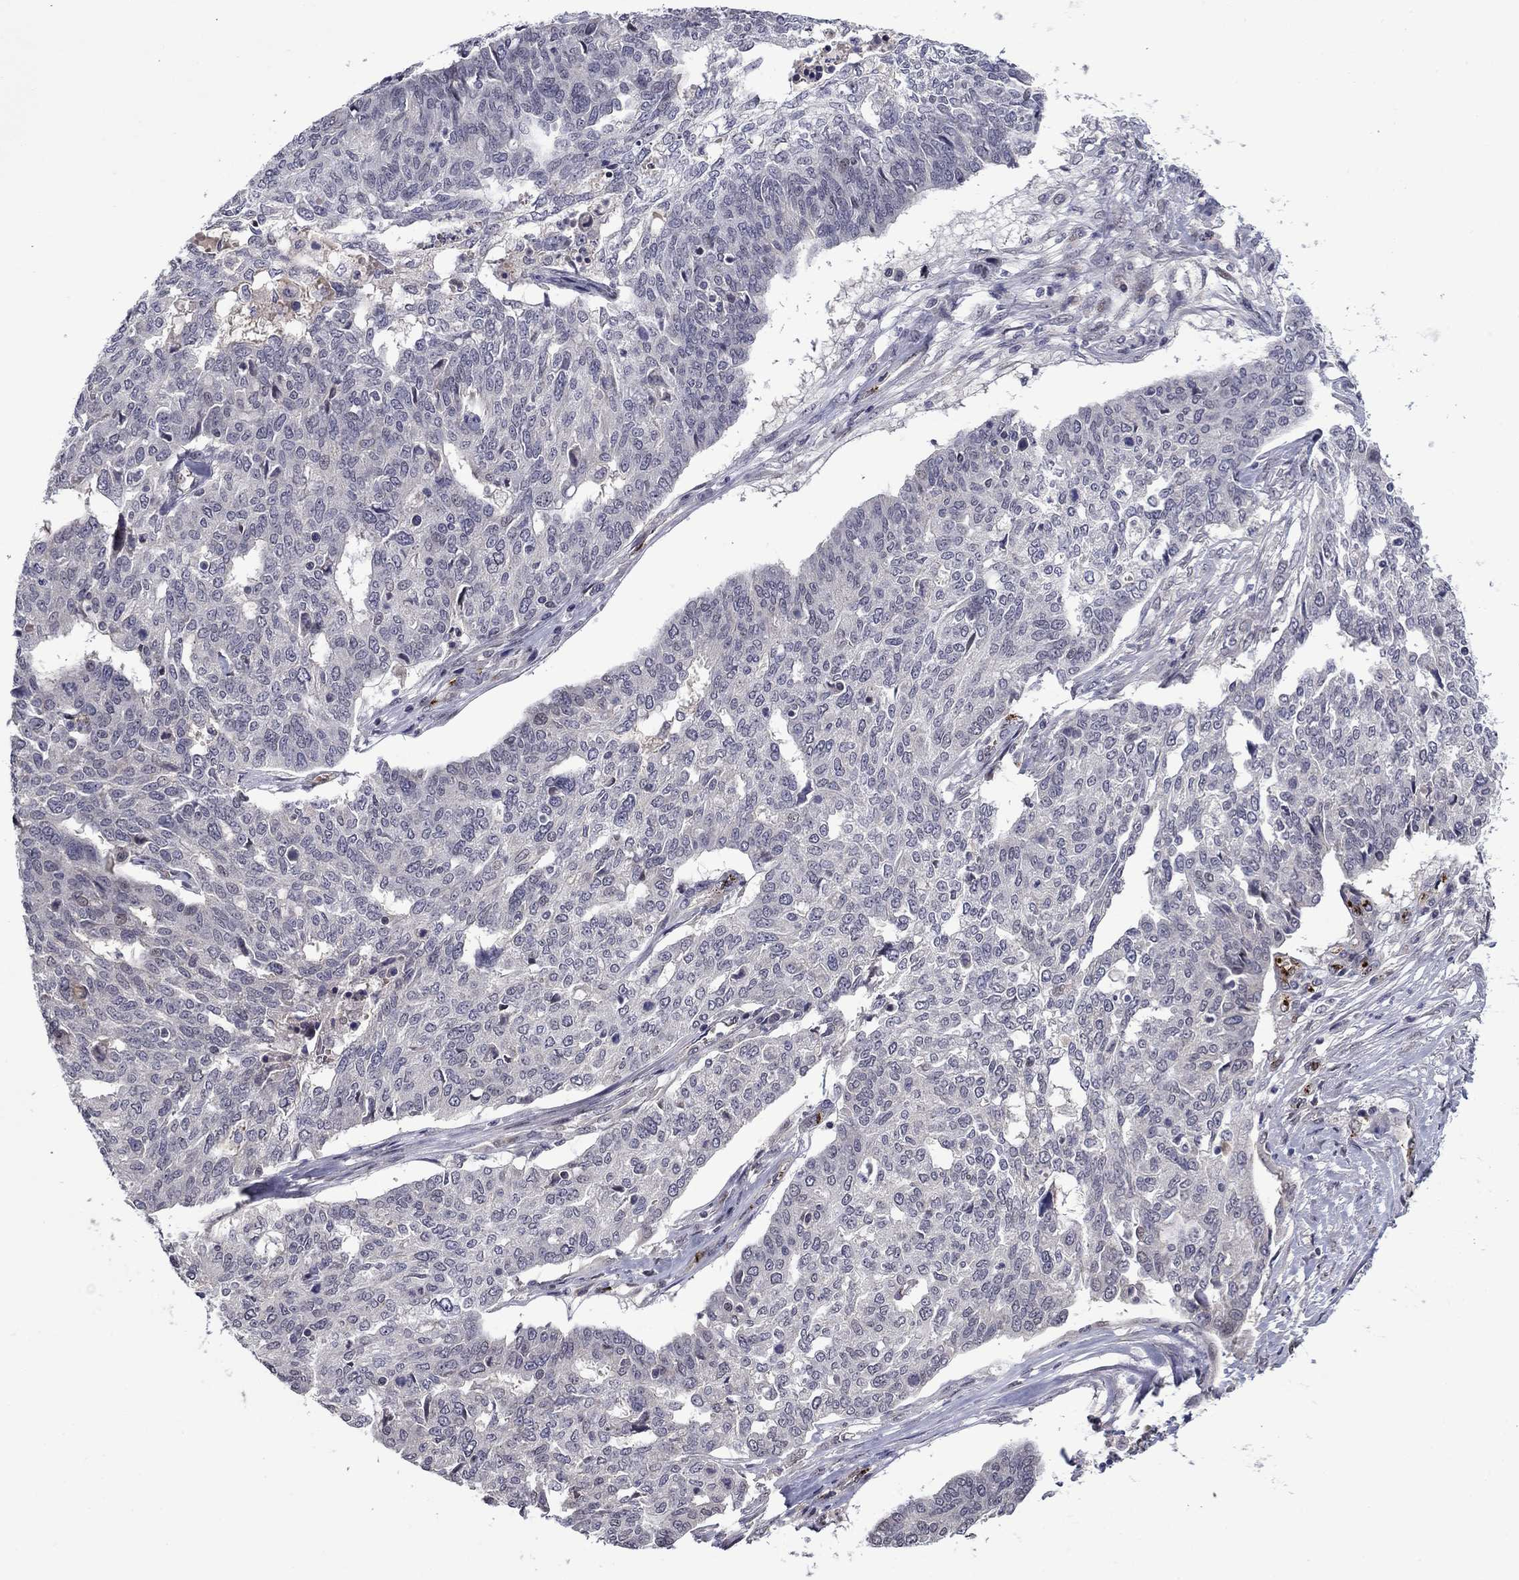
{"staining": {"intensity": "negative", "quantity": "none", "location": "none"}, "tissue": "ovarian cancer", "cell_type": "Tumor cells", "image_type": "cancer", "snomed": [{"axis": "morphology", "description": "Cystadenocarcinoma, serous, NOS"}, {"axis": "topography", "description": "Ovary"}], "caption": "Immunohistochemistry histopathology image of human ovarian cancer (serous cystadenocarcinoma) stained for a protein (brown), which displays no staining in tumor cells. (Stains: DAB (3,3'-diaminobenzidine) immunohistochemistry with hematoxylin counter stain, Microscopy: brightfield microscopy at high magnification).", "gene": "SLITRK1", "patient": {"sex": "female", "age": 67}}